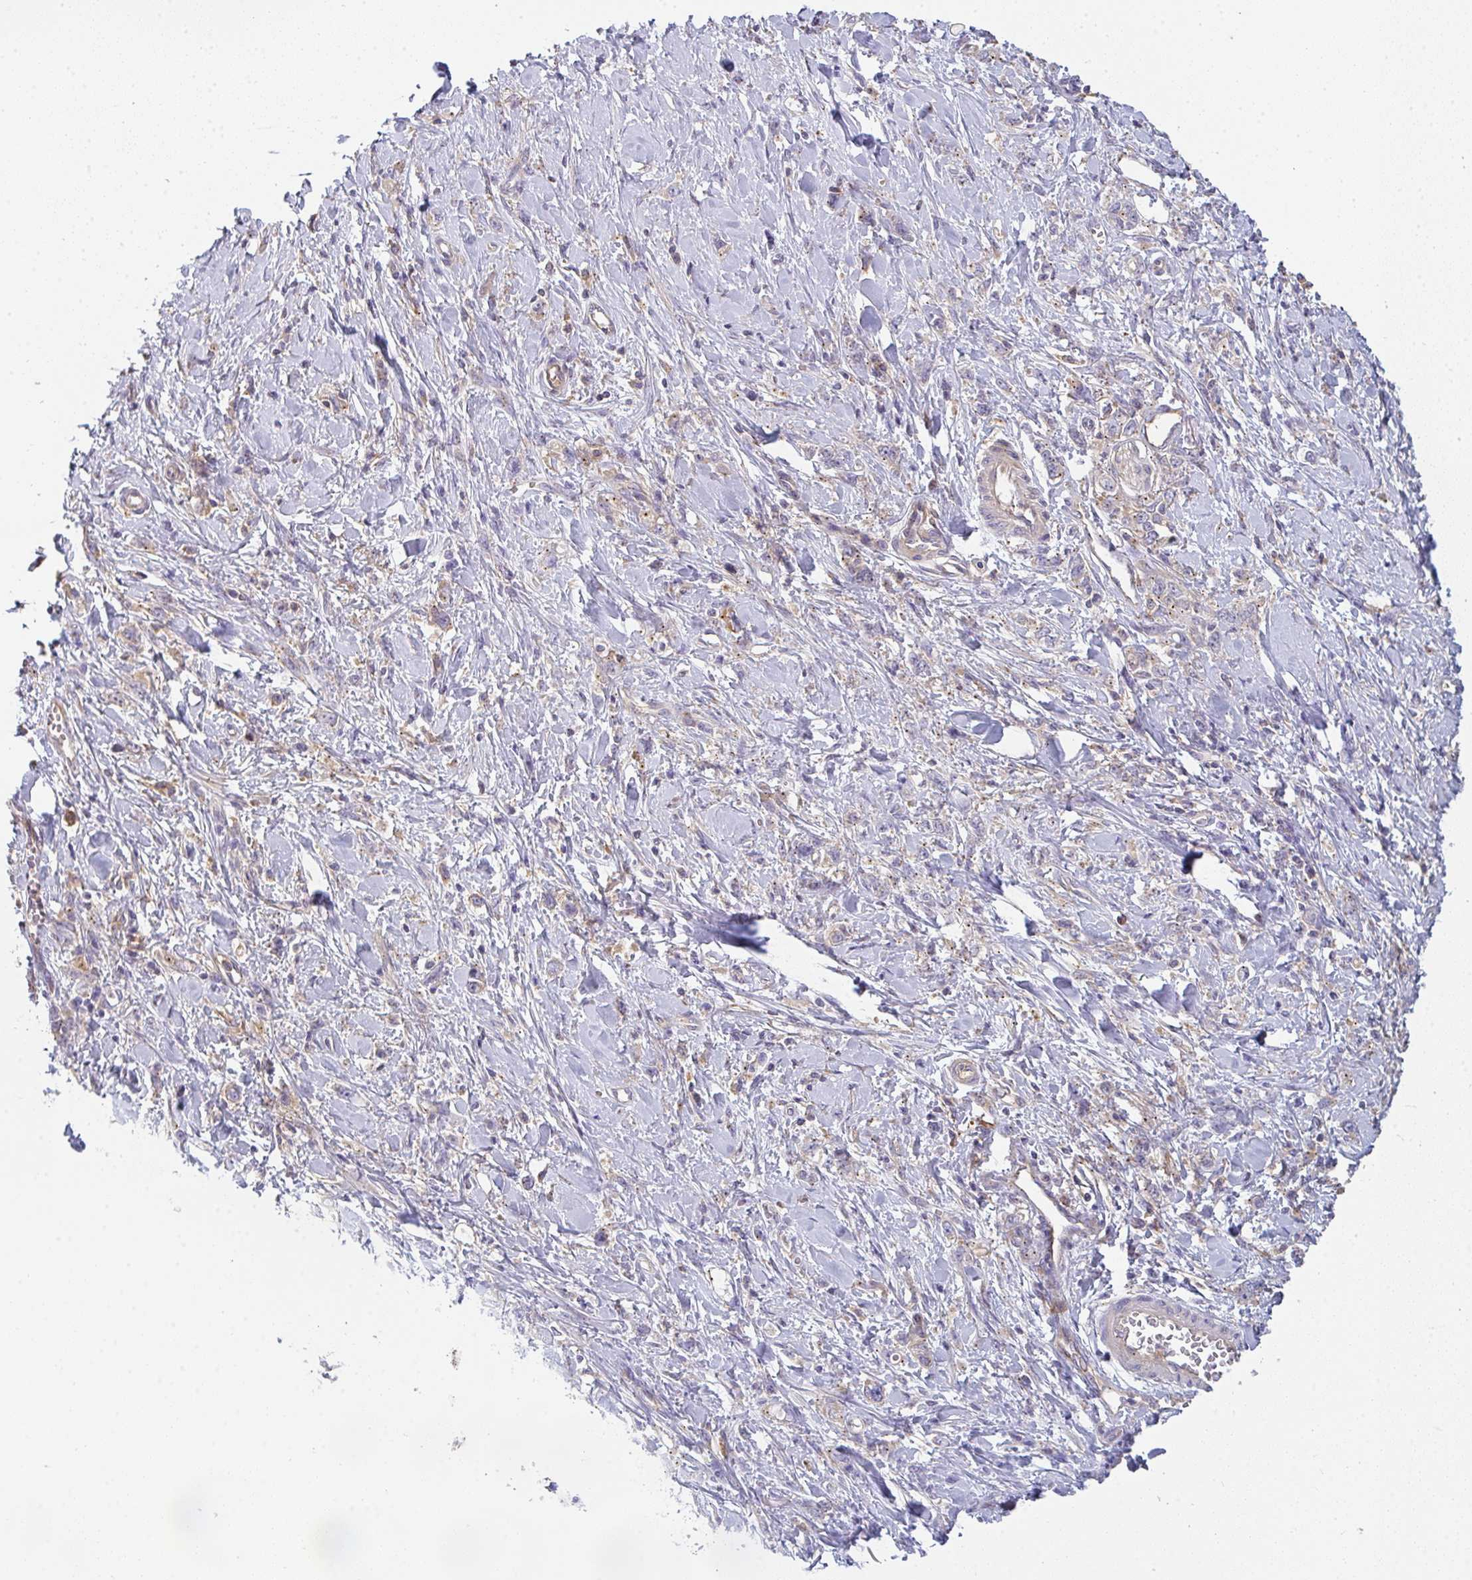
{"staining": {"intensity": "weak", "quantity": "<25%", "location": "cytoplasmic/membranous"}, "tissue": "stomach cancer", "cell_type": "Tumor cells", "image_type": "cancer", "snomed": [{"axis": "morphology", "description": "Adenocarcinoma, NOS"}, {"axis": "topography", "description": "Stomach"}], "caption": "Tumor cells show no significant protein positivity in stomach adenocarcinoma.", "gene": "SNX5", "patient": {"sex": "female", "age": 76}}